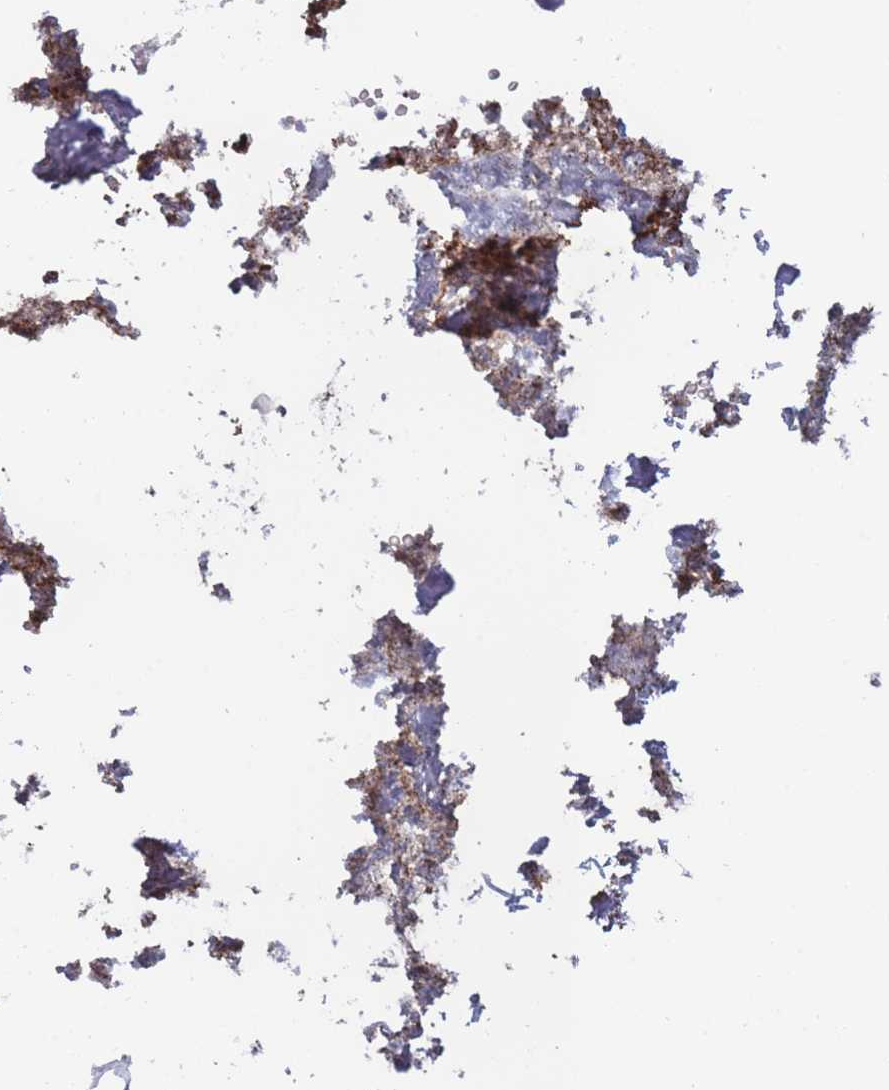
{"staining": {"intensity": "negative", "quantity": "none", "location": "none"}, "tissue": "bone marrow", "cell_type": "Hematopoietic cells", "image_type": "normal", "snomed": [{"axis": "morphology", "description": "Normal tissue, NOS"}, {"axis": "topography", "description": "Bone marrow"}], "caption": "The image reveals no staining of hematopoietic cells in normal bone marrow.", "gene": "ROS1", "patient": {"sex": "male", "age": 70}}